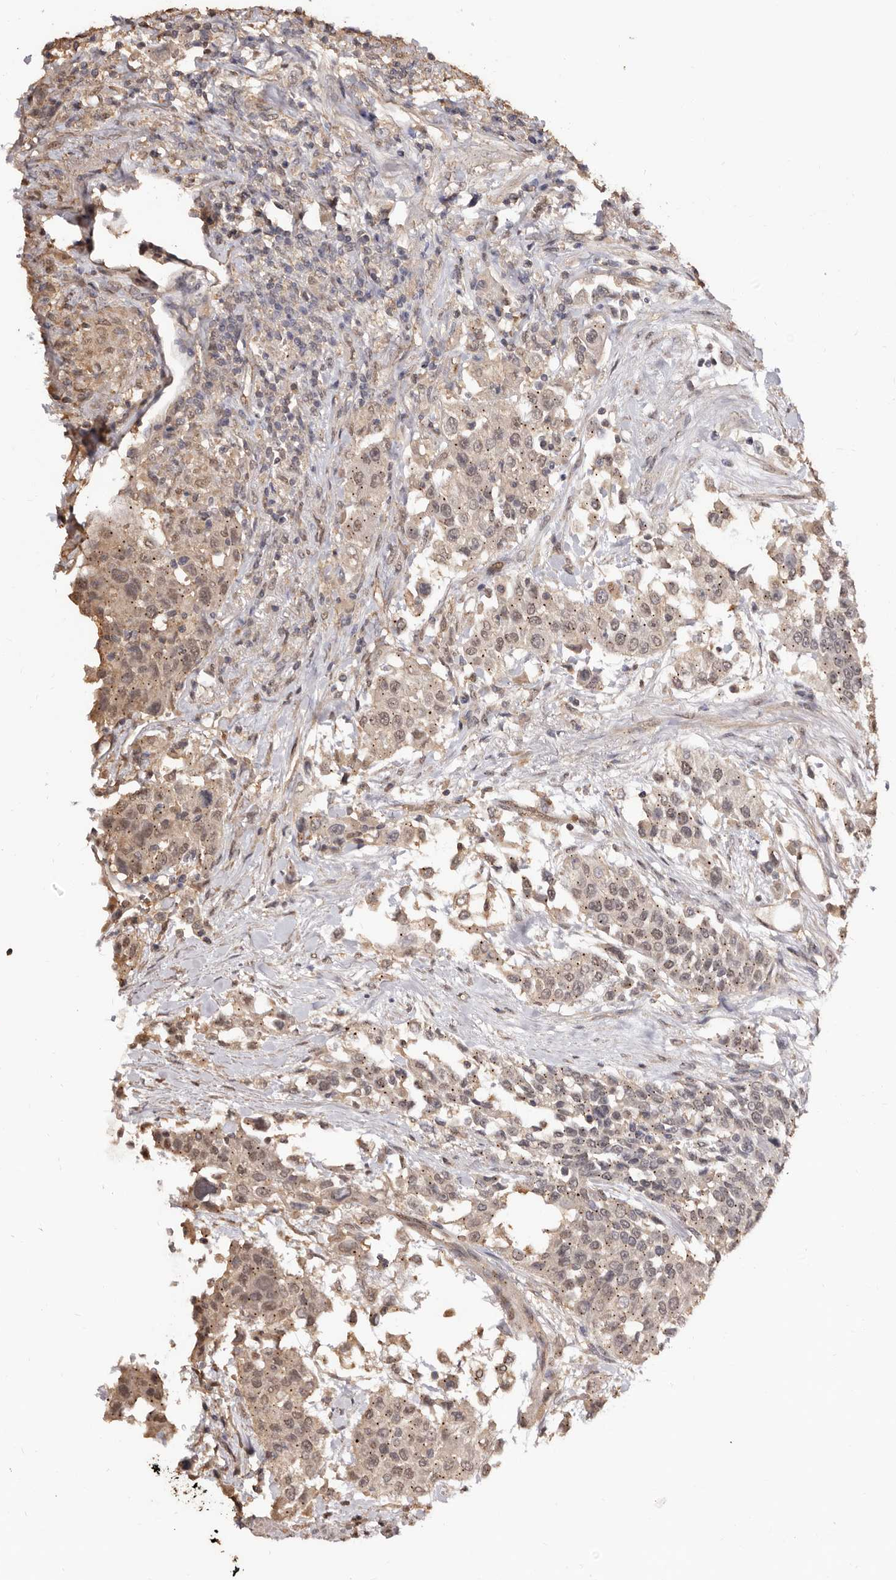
{"staining": {"intensity": "weak", "quantity": "25%-75%", "location": "cytoplasmic/membranous,nuclear"}, "tissue": "urothelial cancer", "cell_type": "Tumor cells", "image_type": "cancer", "snomed": [{"axis": "morphology", "description": "Urothelial carcinoma, High grade"}, {"axis": "topography", "description": "Urinary bladder"}], "caption": "Urothelial cancer tissue reveals weak cytoplasmic/membranous and nuclear positivity in approximately 25%-75% of tumor cells", "gene": "INAVA", "patient": {"sex": "female", "age": 80}}